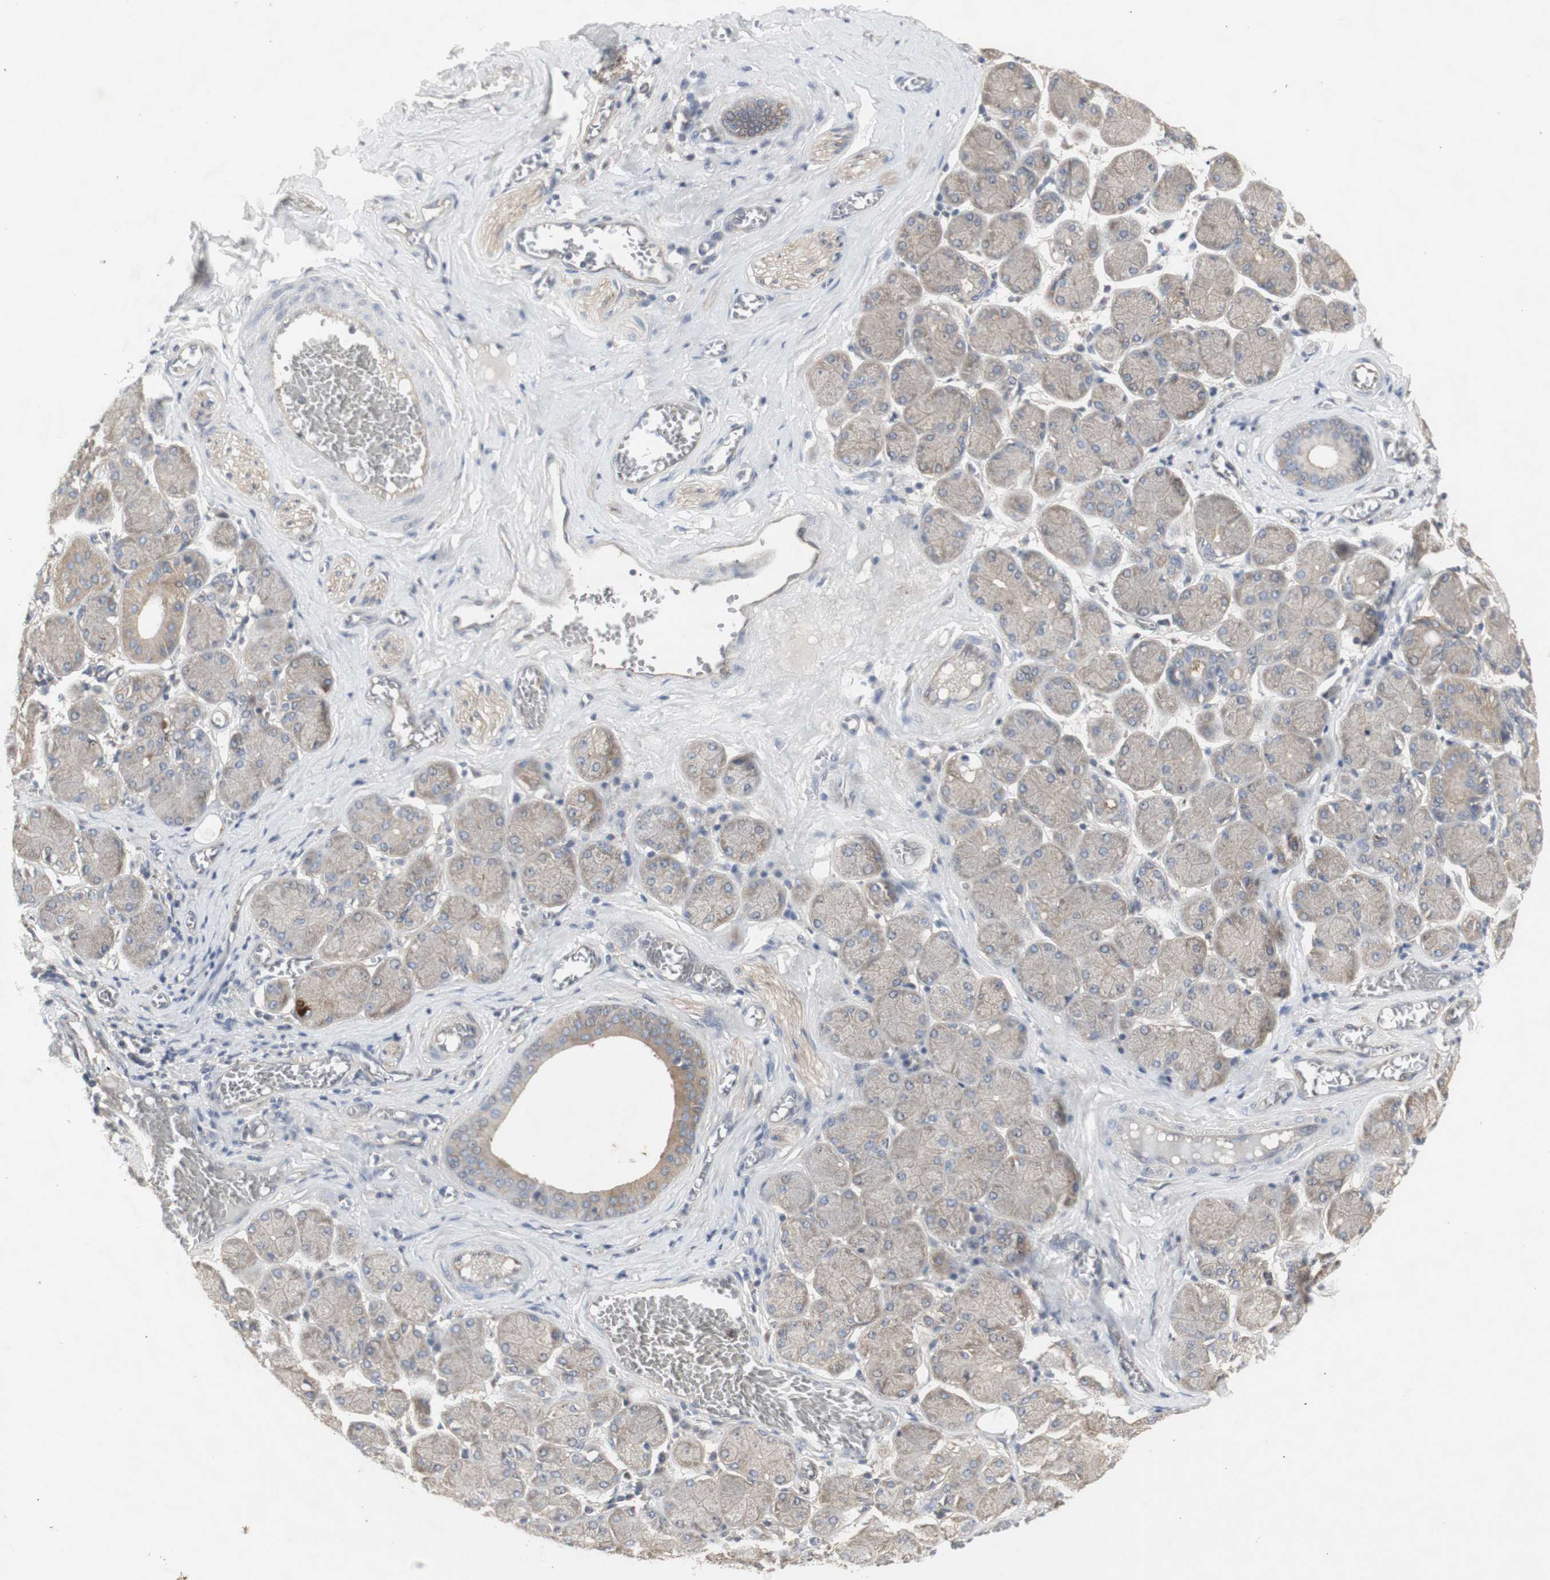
{"staining": {"intensity": "moderate", "quantity": ">75%", "location": "cytoplasmic/membranous"}, "tissue": "salivary gland", "cell_type": "Glandular cells", "image_type": "normal", "snomed": [{"axis": "morphology", "description": "Normal tissue, NOS"}, {"axis": "topography", "description": "Salivary gland"}], "caption": "Immunohistochemical staining of normal human salivary gland displays medium levels of moderate cytoplasmic/membranous expression in about >75% of glandular cells. (IHC, brightfield microscopy, high magnification).", "gene": "CHURC1", "patient": {"sex": "female", "age": 24}}